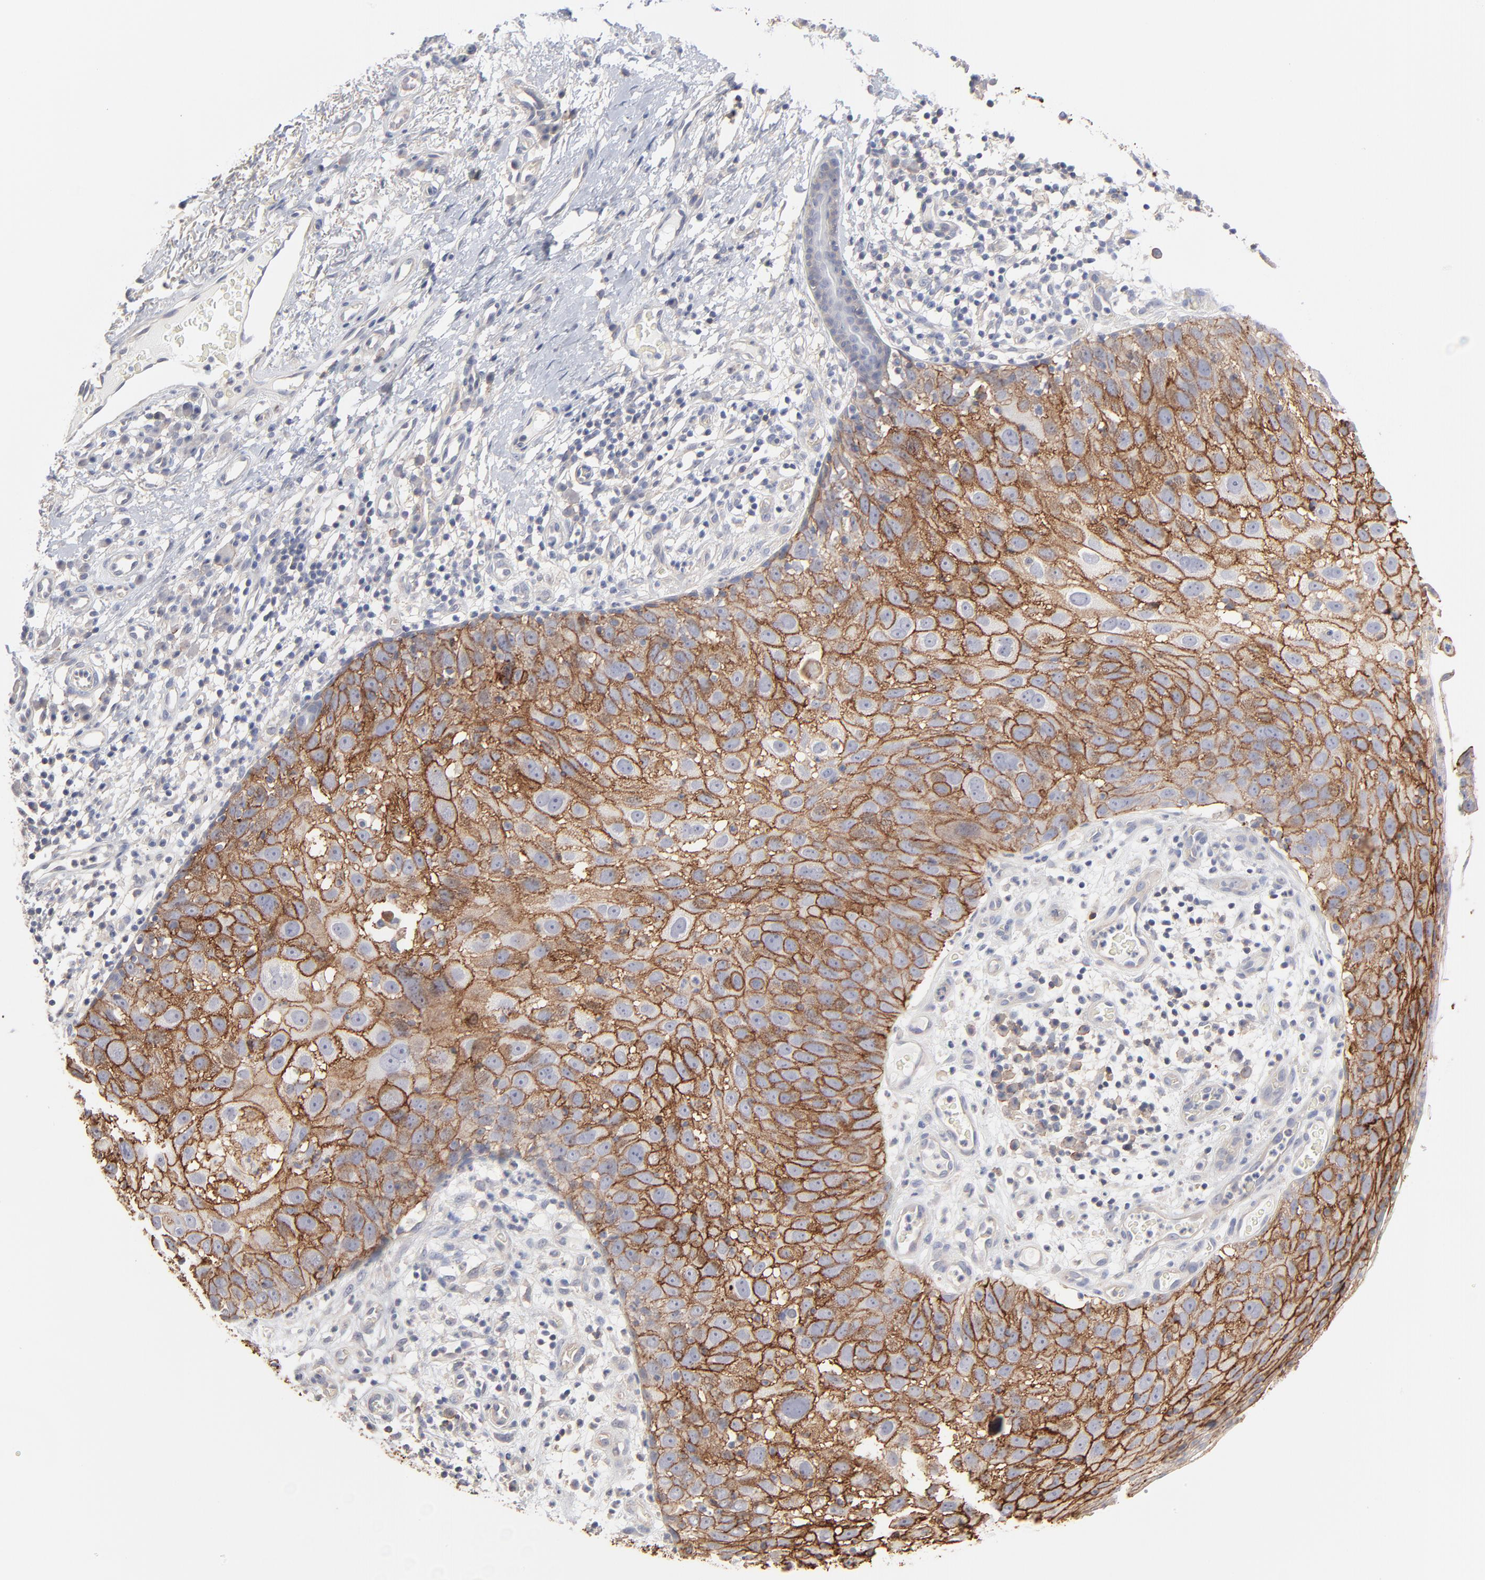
{"staining": {"intensity": "moderate", "quantity": ">75%", "location": "cytoplasmic/membranous"}, "tissue": "skin cancer", "cell_type": "Tumor cells", "image_type": "cancer", "snomed": [{"axis": "morphology", "description": "Squamous cell carcinoma, NOS"}, {"axis": "topography", "description": "Skin"}], "caption": "About >75% of tumor cells in human skin cancer (squamous cell carcinoma) demonstrate moderate cytoplasmic/membranous protein positivity as visualized by brown immunohistochemical staining.", "gene": "SLC16A1", "patient": {"sex": "male", "age": 87}}